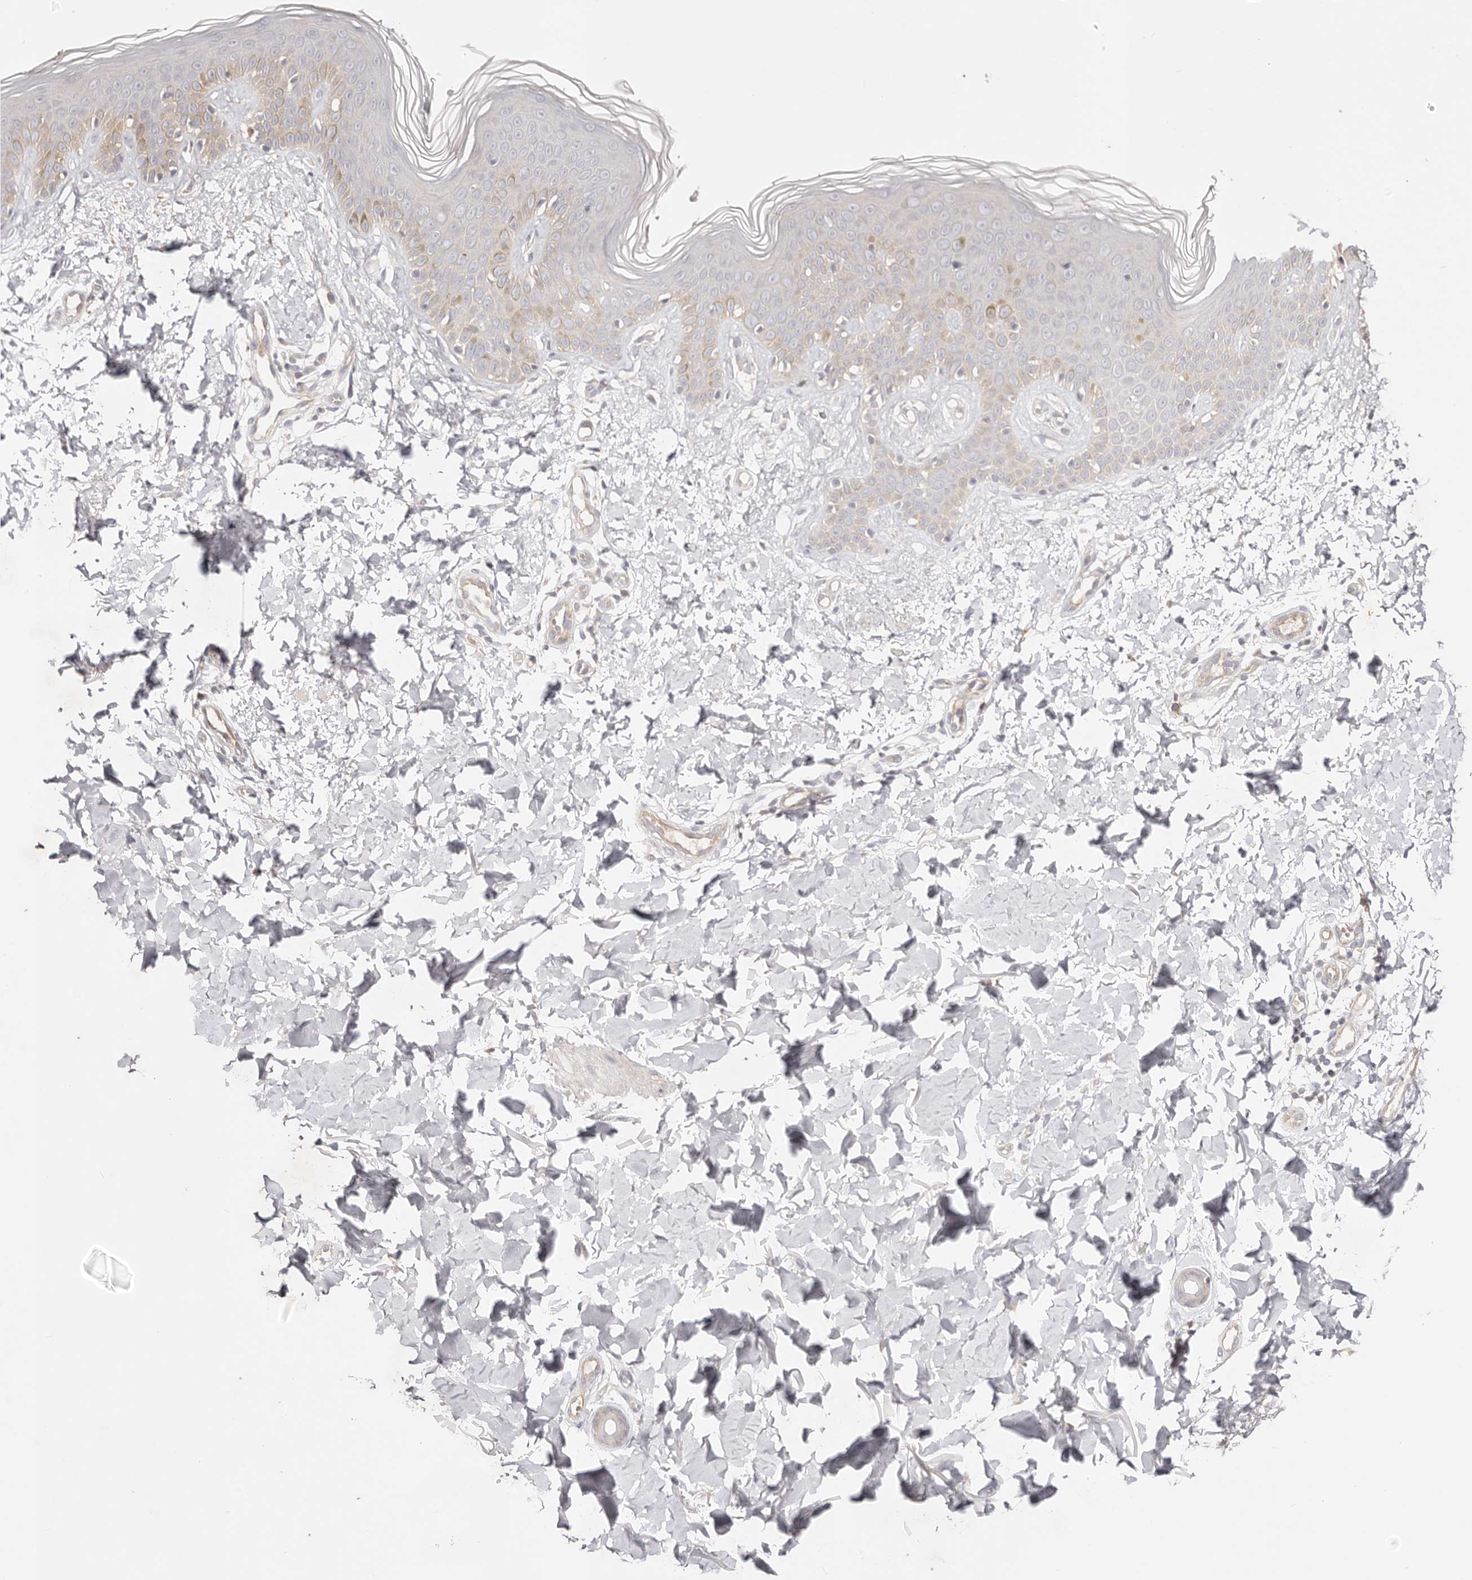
{"staining": {"intensity": "negative", "quantity": "none", "location": "none"}, "tissue": "skin", "cell_type": "Fibroblasts", "image_type": "normal", "snomed": [{"axis": "morphology", "description": "Normal tissue, NOS"}, {"axis": "topography", "description": "Skin"}], "caption": "An immunohistochemistry (IHC) micrograph of unremarkable skin is shown. There is no staining in fibroblasts of skin.", "gene": "SLC35B2", "patient": {"sex": "male", "age": 37}}